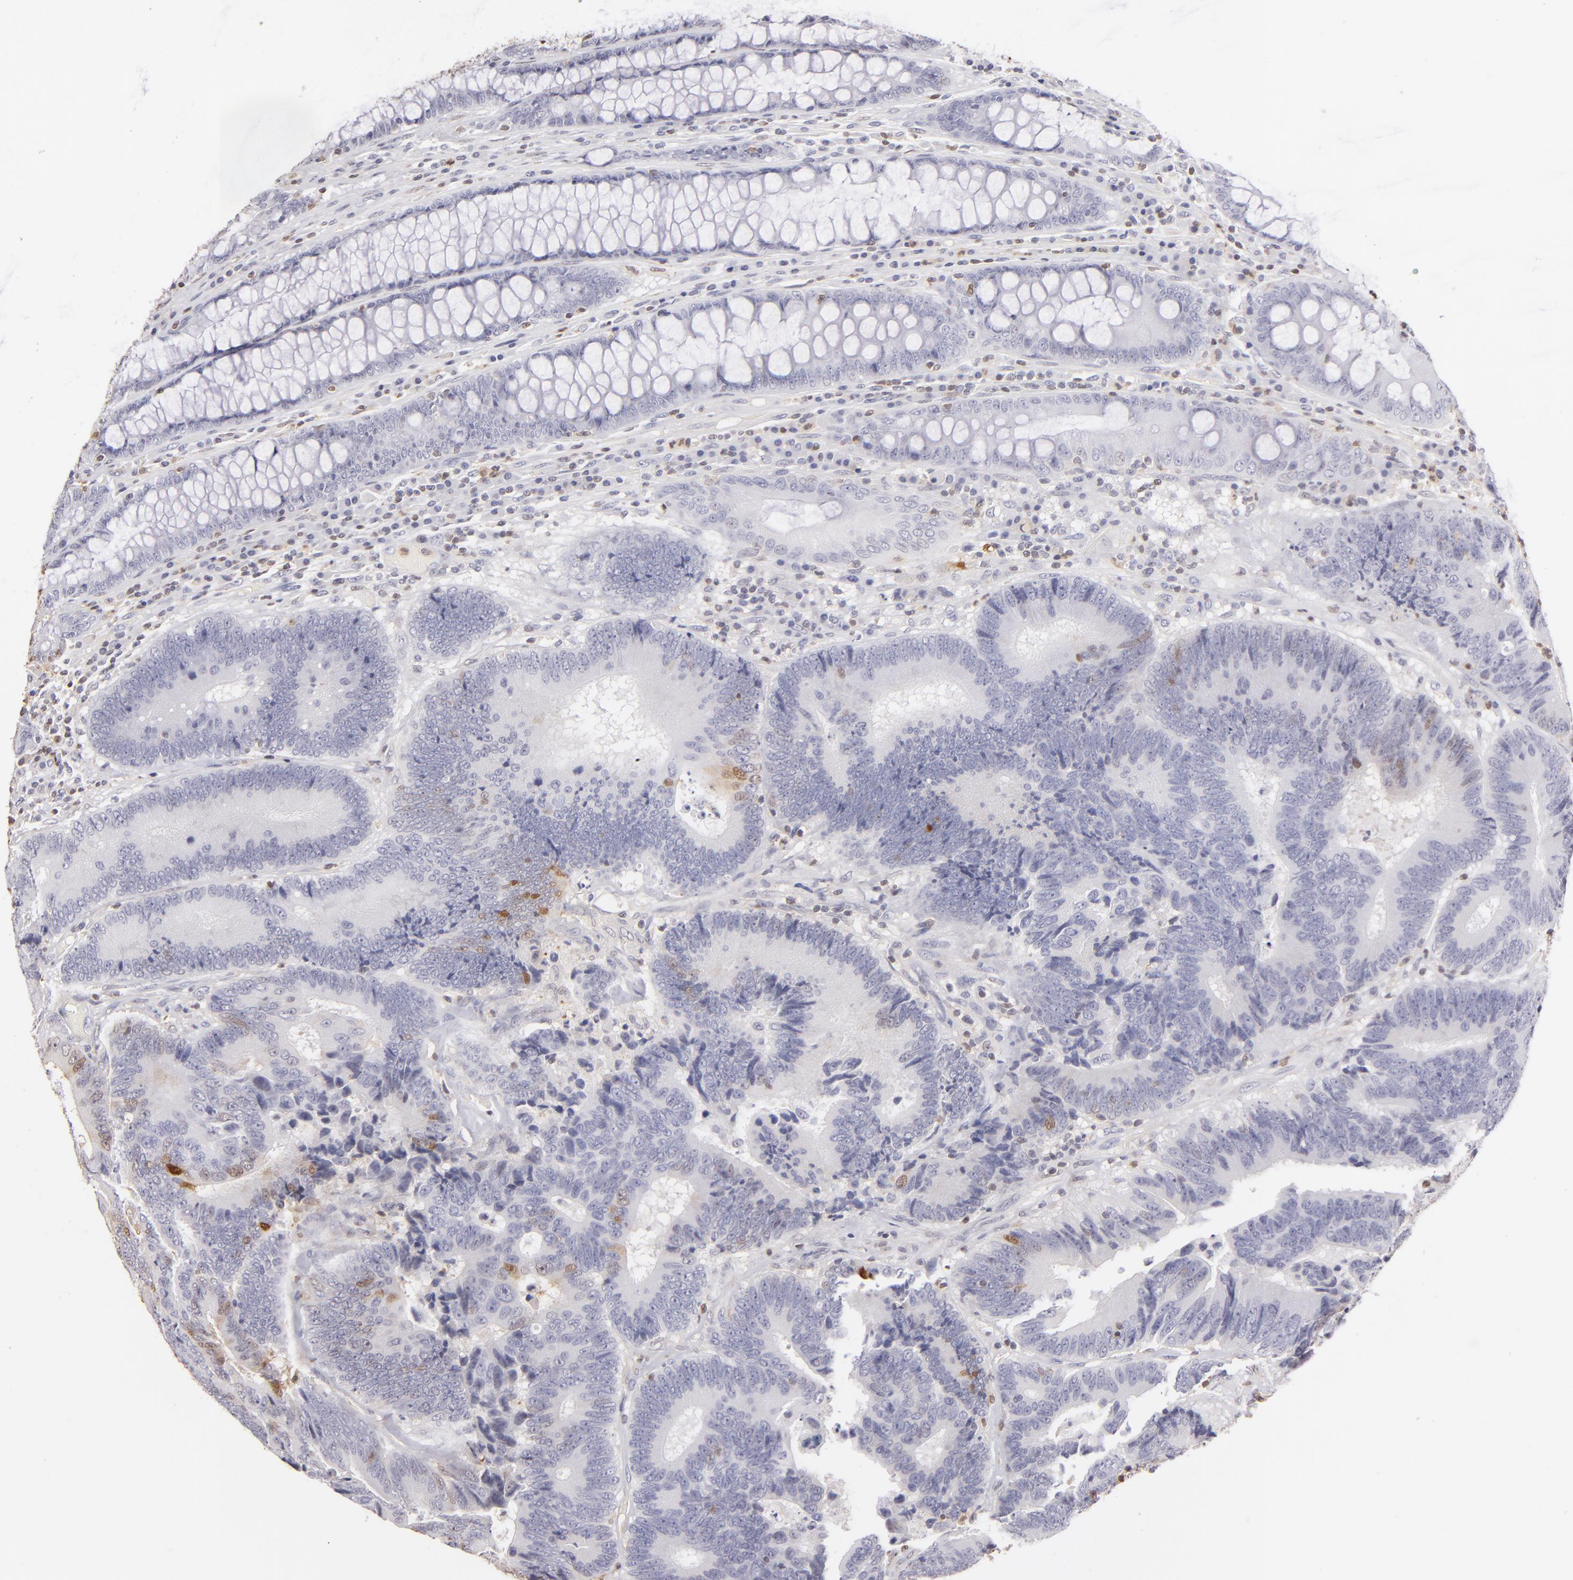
{"staining": {"intensity": "moderate", "quantity": "<25%", "location": "cytoplasmic/membranous,nuclear"}, "tissue": "colorectal cancer", "cell_type": "Tumor cells", "image_type": "cancer", "snomed": [{"axis": "morphology", "description": "Normal tissue, NOS"}, {"axis": "morphology", "description": "Adenocarcinoma, NOS"}, {"axis": "topography", "description": "Colon"}], "caption": "High-magnification brightfield microscopy of colorectal adenocarcinoma stained with DAB (brown) and counterstained with hematoxylin (blue). tumor cells exhibit moderate cytoplasmic/membranous and nuclear expression is identified in about<25% of cells.", "gene": "S100A2", "patient": {"sex": "female", "age": 78}}